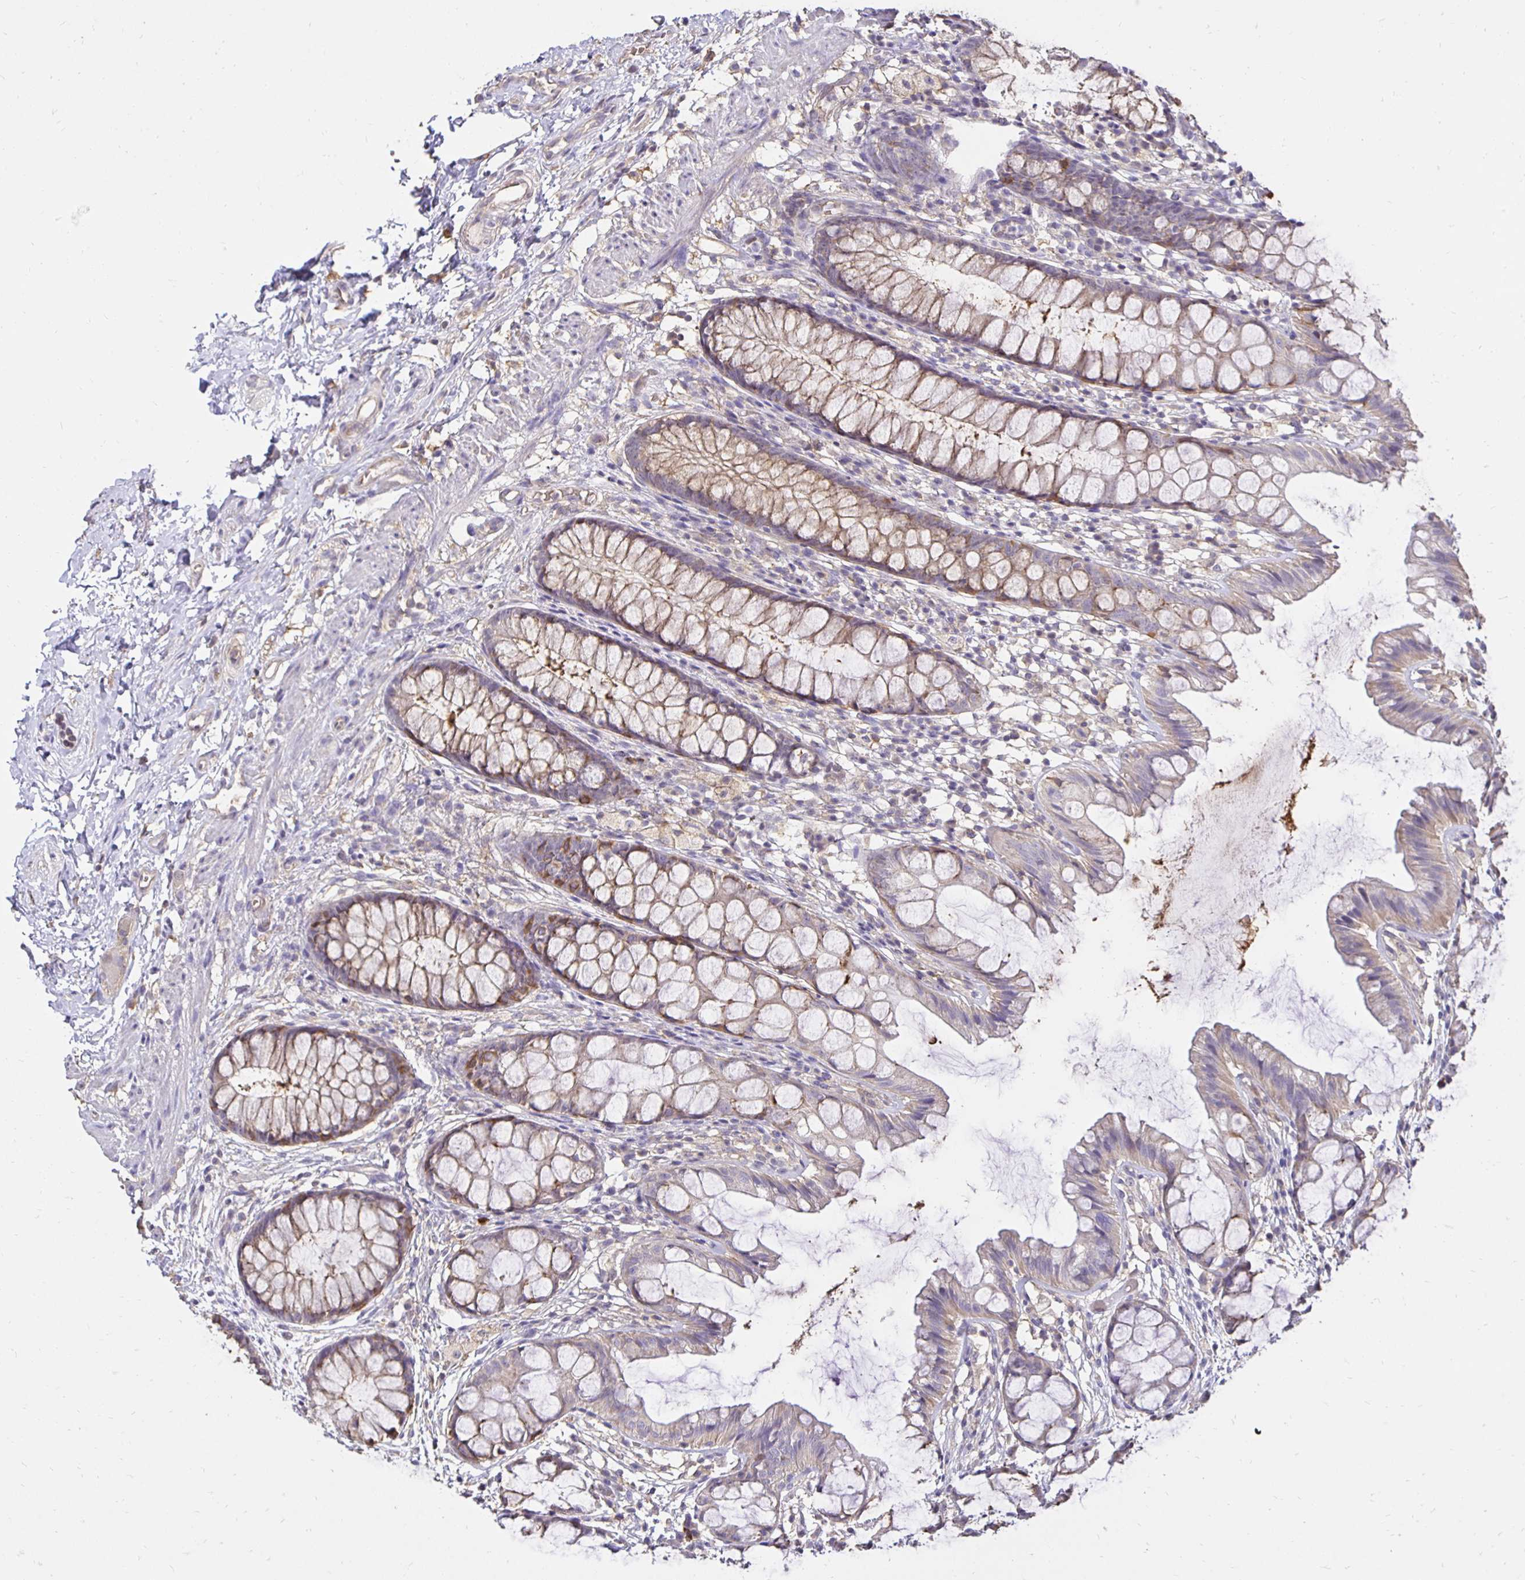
{"staining": {"intensity": "weak", "quantity": "25%-75%", "location": "cytoplasmic/membranous"}, "tissue": "rectum", "cell_type": "Glandular cells", "image_type": "normal", "snomed": [{"axis": "morphology", "description": "Normal tissue, NOS"}, {"axis": "topography", "description": "Rectum"}], "caption": "IHC of unremarkable rectum demonstrates low levels of weak cytoplasmic/membranous expression in approximately 25%-75% of glandular cells.", "gene": "PNPLA3", "patient": {"sex": "female", "age": 62}}